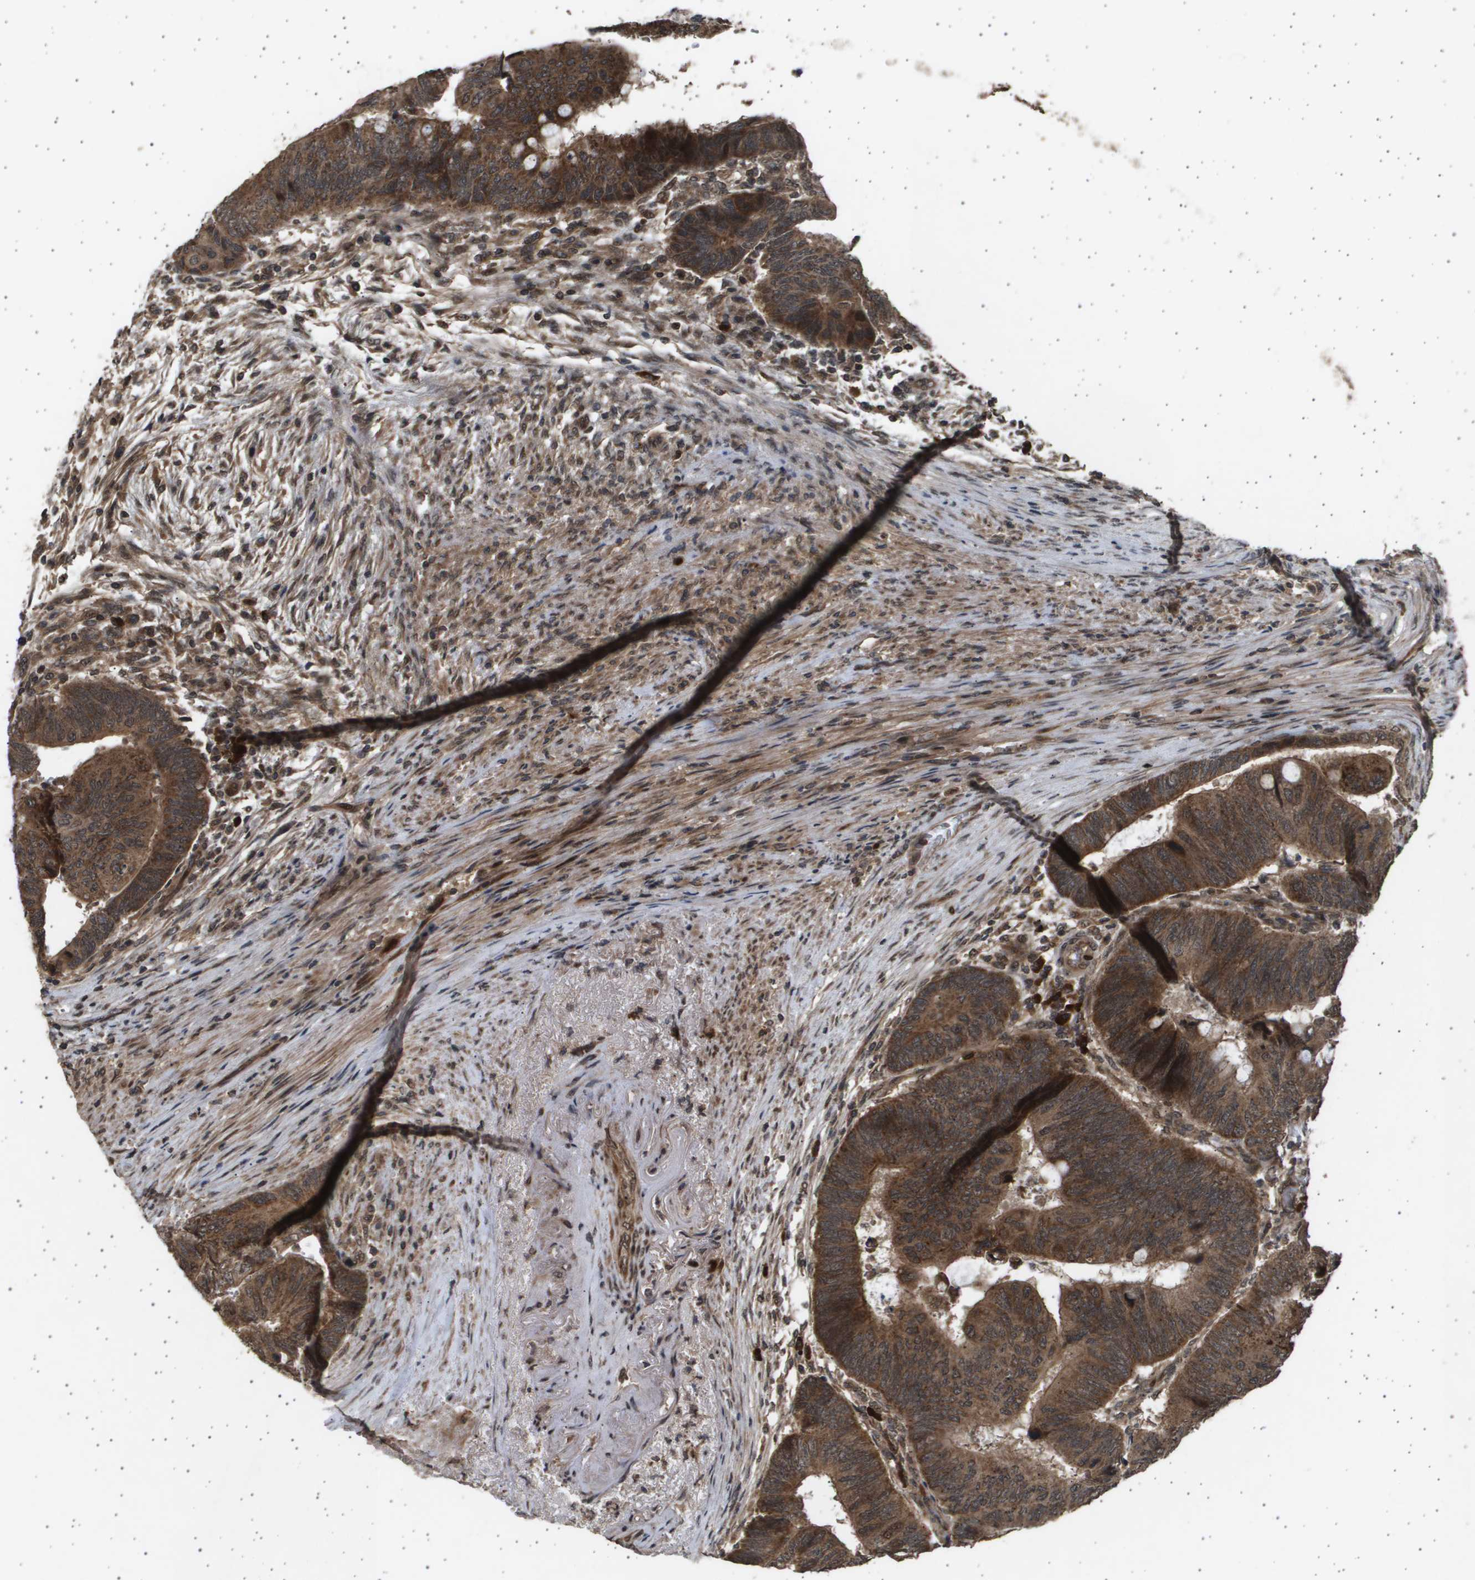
{"staining": {"intensity": "moderate", "quantity": ">75%", "location": "cytoplasmic/membranous,nuclear"}, "tissue": "colorectal cancer", "cell_type": "Tumor cells", "image_type": "cancer", "snomed": [{"axis": "morphology", "description": "Normal tissue, NOS"}, {"axis": "morphology", "description": "Adenocarcinoma, NOS"}, {"axis": "topography", "description": "Rectum"}, {"axis": "topography", "description": "Peripheral nerve tissue"}], "caption": "An image of human colorectal cancer stained for a protein reveals moderate cytoplasmic/membranous and nuclear brown staining in tumor cells. (brown staining indicates protein expression, while blue staining denotes nuclei).", "gene": "TNRC6A", "patient": {"sex": "male", "age": 92}}